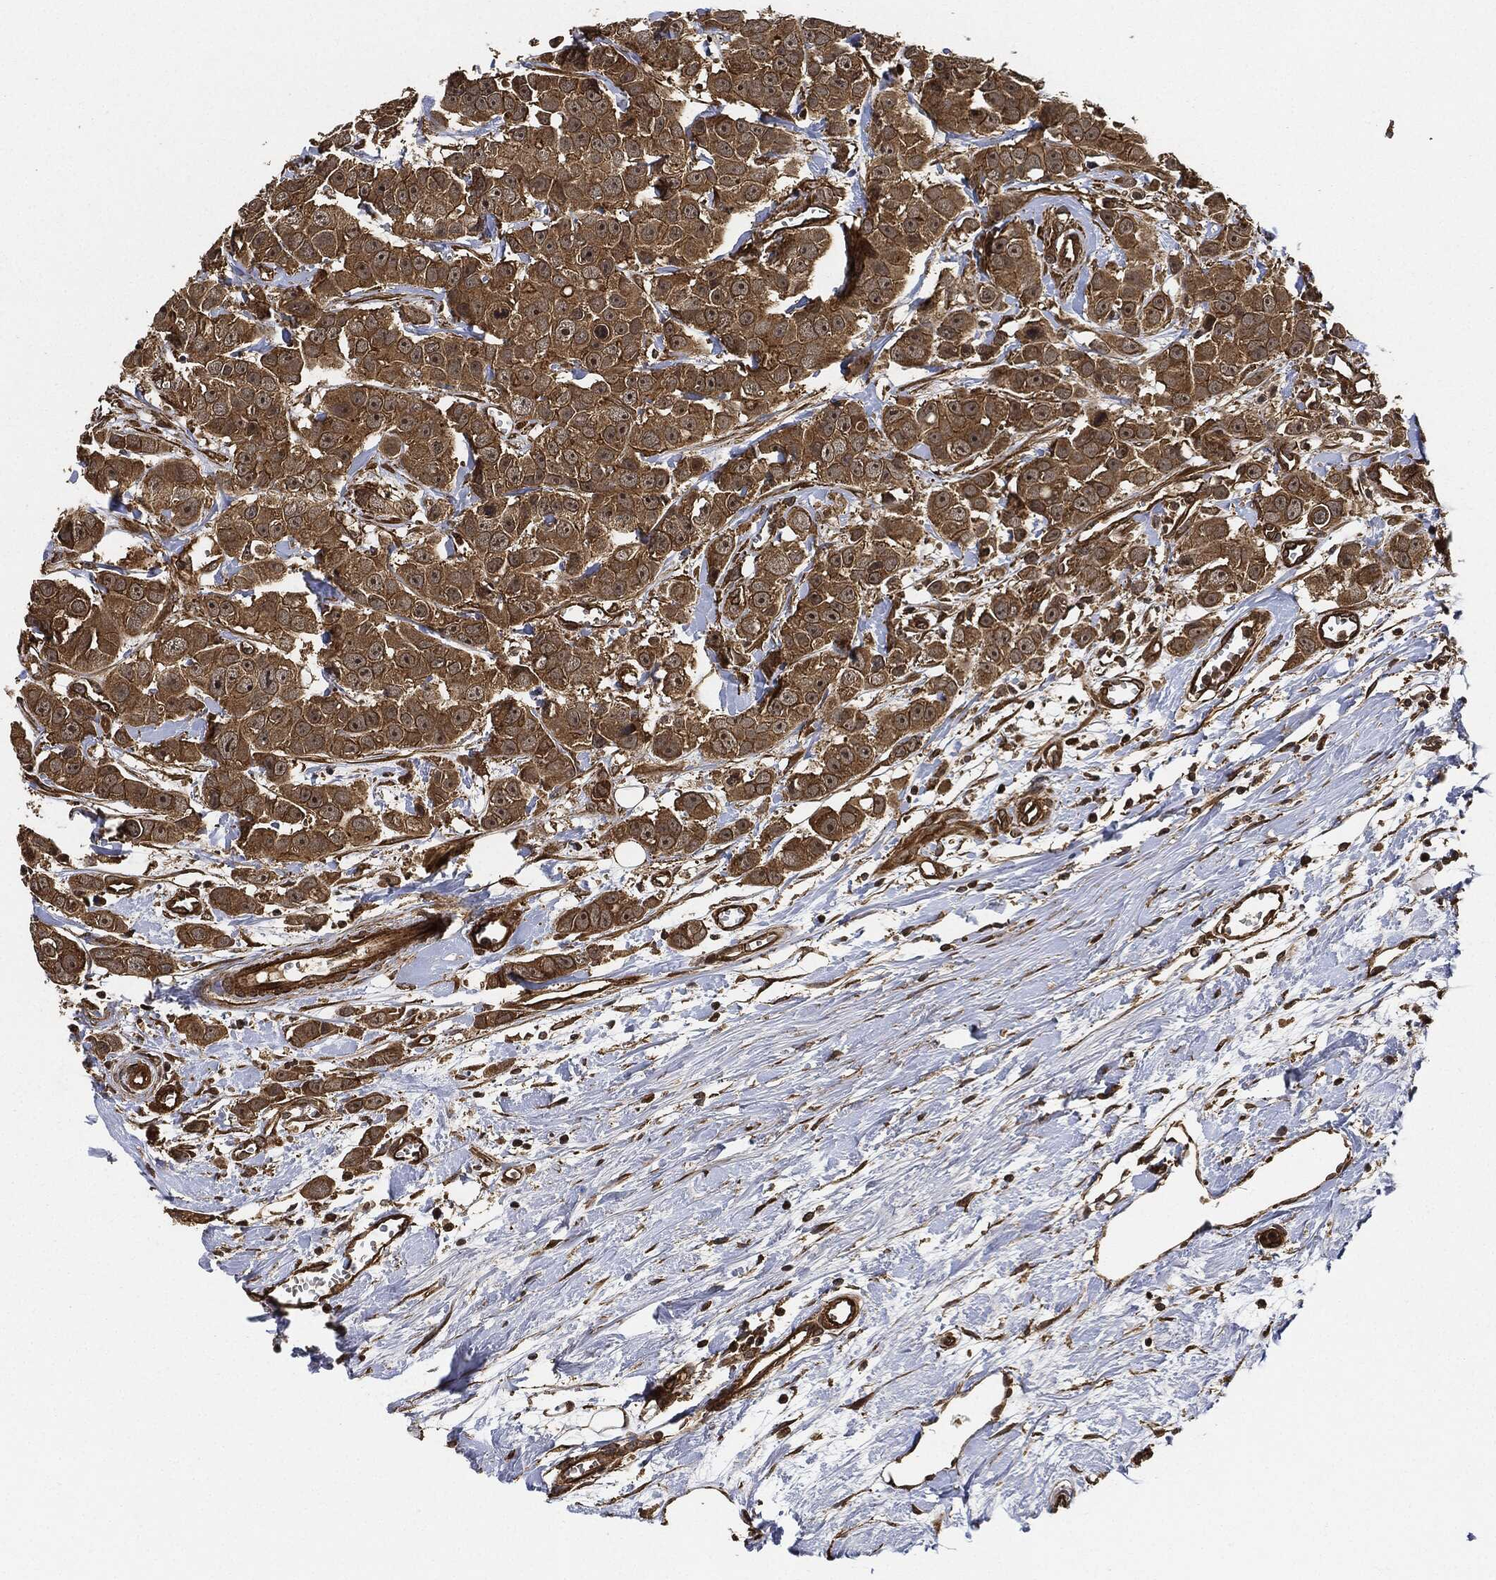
{"staining": {"intensity": "moderate", "quantity": ">75%", "location": "cytoplasmic/membranous"}, "tissue": "breast cancer", "cell_type": "Tumor cells", "image_type": "cancer", "snomed": [{"axis": "morphology", "description": "Duct carcinoma"}, {"axis": "topography", "description": "Breast"}], "caption": "Tumor cells demonstrate medium levels of moderate cytoplasmic/membranous staining in about >75% of cells in human invasive ductal carcinoma (breast).", "gene": "CEP290", "patient": {"sex": "female", "age": 35}}